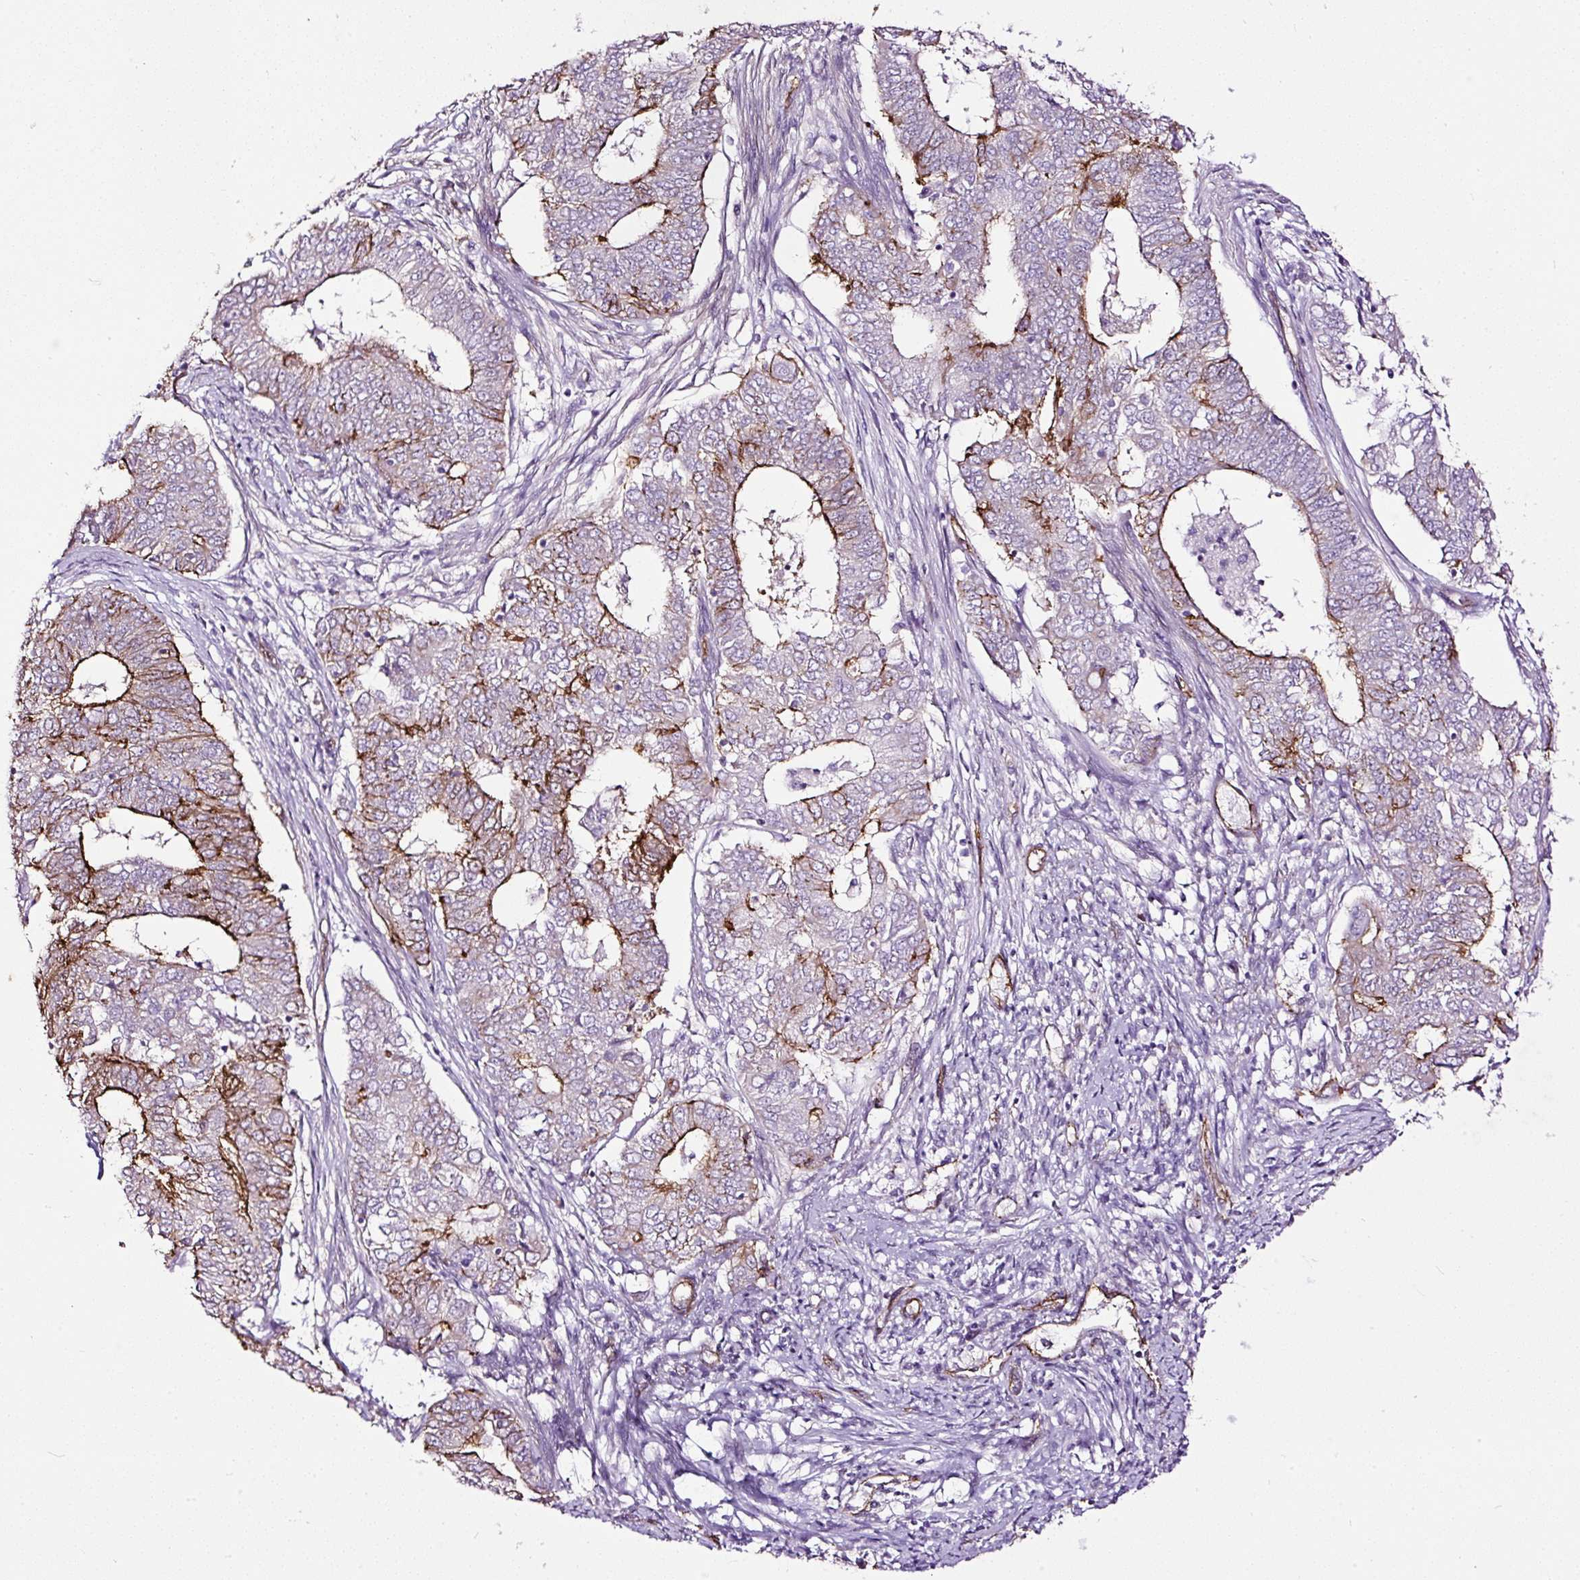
{"staining": {"intensity": "strong", "quantity": "<25%", "location": "cytoplasmic/membranous"}, "tissue": "endometrial cancer", "cell_type": "Tumor cells", "image_type": "cancer", "snomed": [{"axis": "morphology", "description": "Adenocarcinoma, NOS"}, {"axis": "topography", "description": "Endometrium"}], "caption": "Immunohistochemistry micrograph of human endometrial adenocarcinoma stained for a protein (brown), which displays medium levels of strong cytoplasmic/membranous expression in approximately <25% of tumor cells.", "gene": "MAGEB16", "patient": {"sex": "female", "age": 62}}